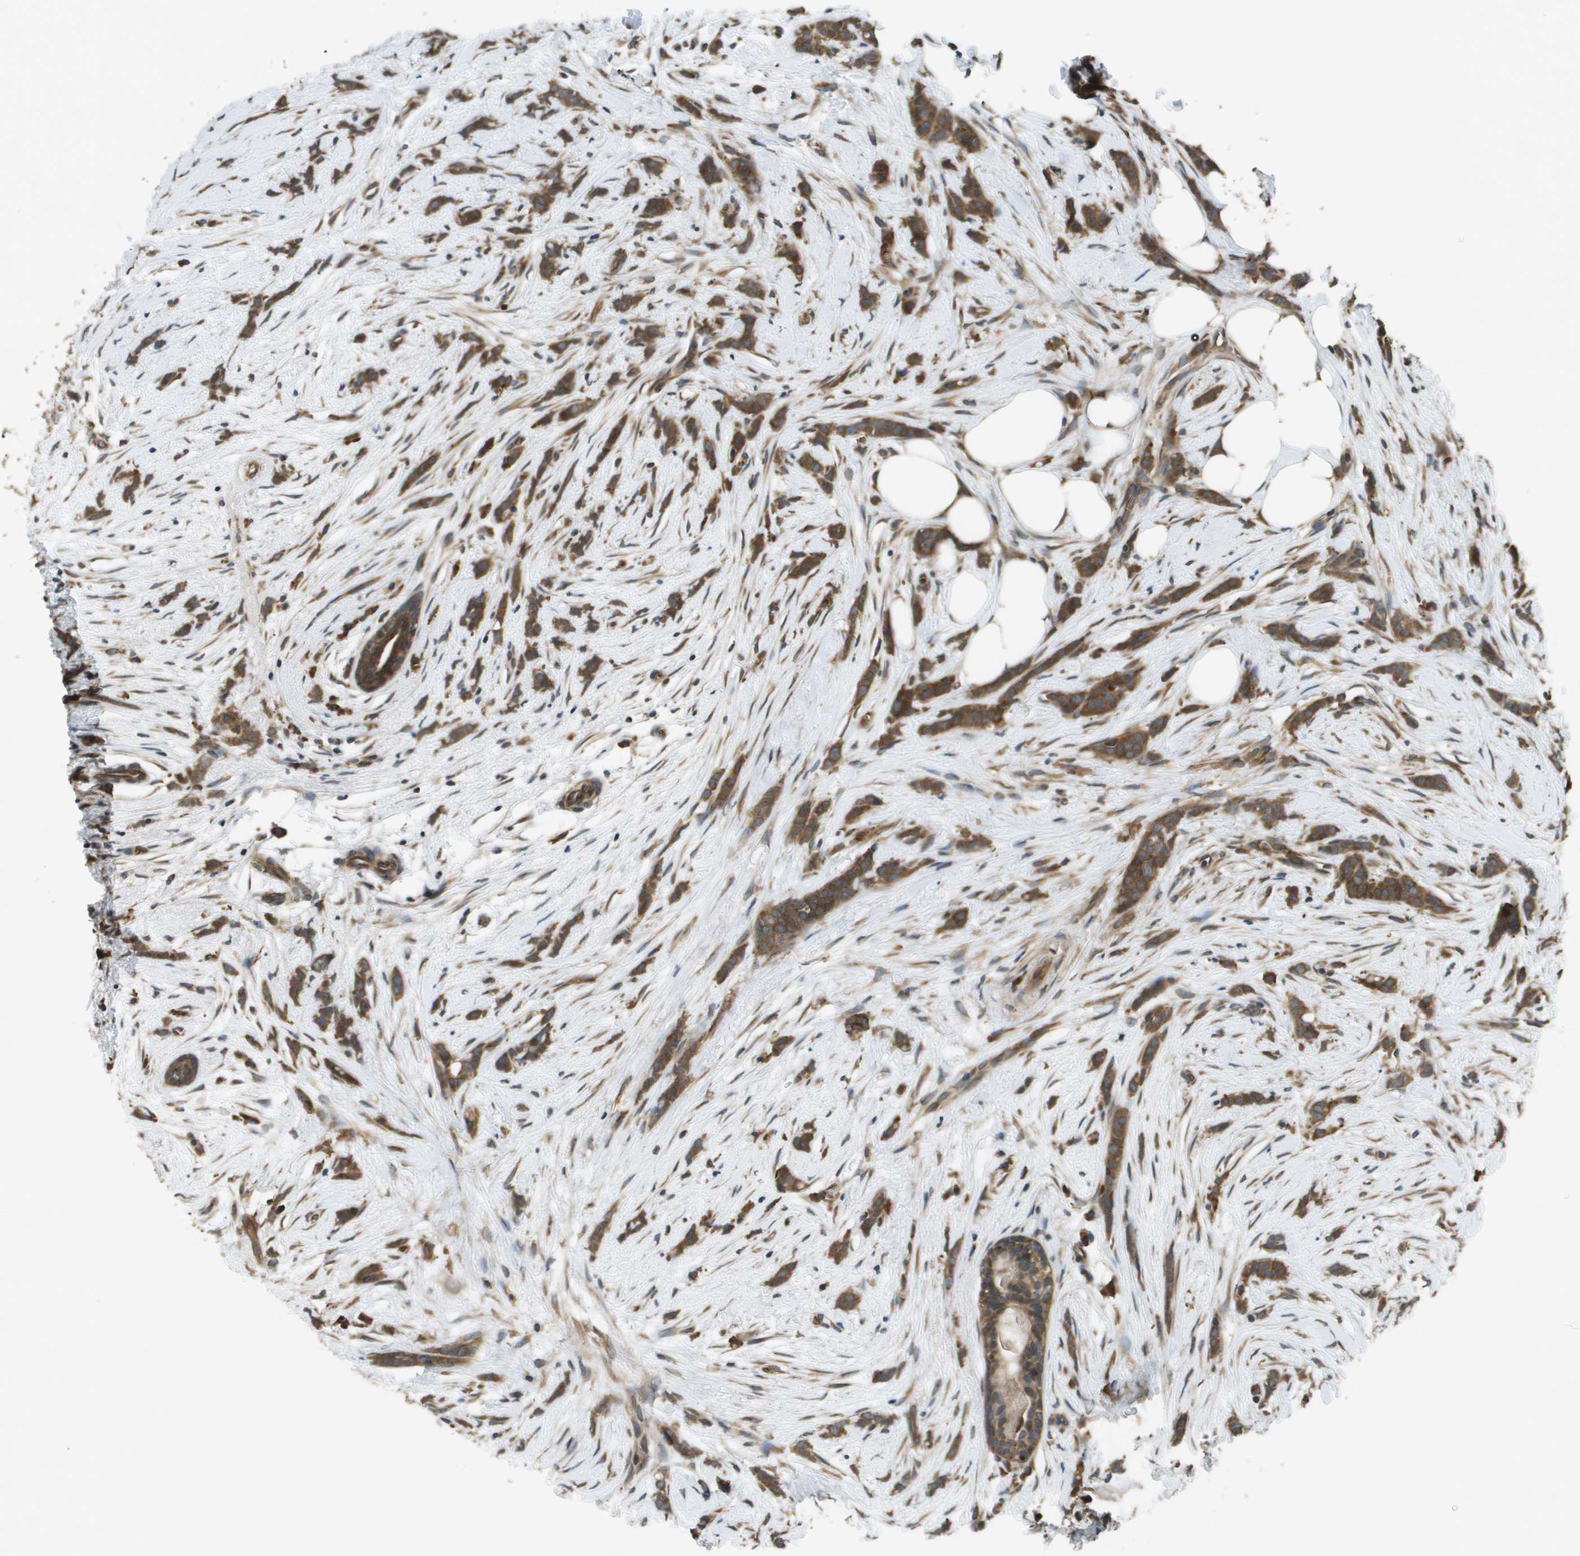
{"staining": {"intensity": "strong", "quantity": ">75%", "location": "cytoplasmic/membranous"}, "tissue": "breast cancer", "cell_type": "Tumor cells", "image_type": "cancer", "snomed": [{"axis": "morphology", "description": "Lobular carcinoma, in situ"}, {"axis": "morphology", "description": "Lobular carcinoma"}, {"axis": "topography", "description": "Breast"}], "caption": "Immunohistochemistry (IHC) (DAB (3,3'-diaminobenzidine)) staining of human breast cancer reveals strong cytoplasmic/membranous protein positivity in about >75% of tumor cells.", "gene": "SEC62", "patient": {"sex": "female", "age": 41}}